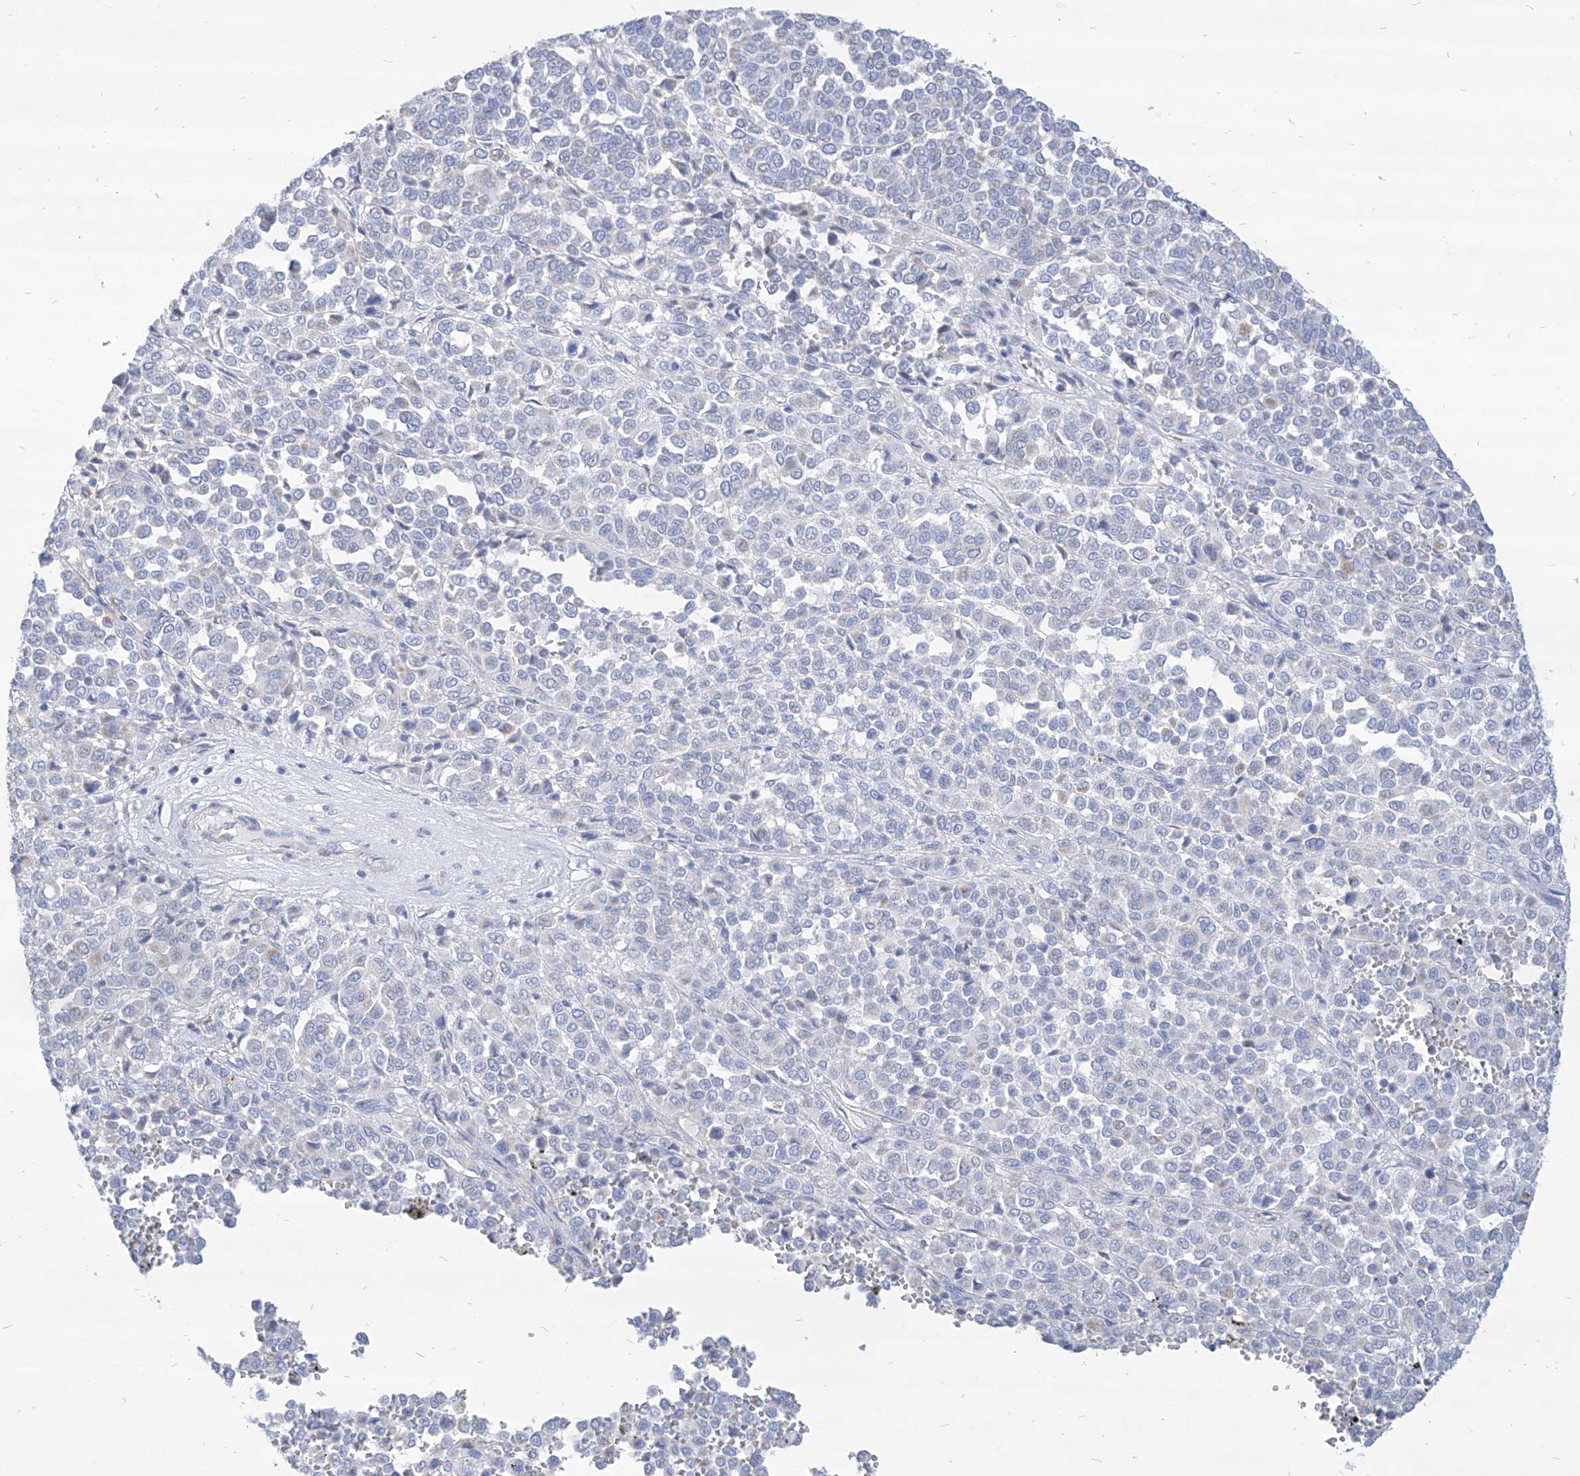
{"staining": {"intensity": "negative", "quantity": "none", "location": "none"}, "tissue": "melanoma", "cell_type": "Tumor cells", "image_type": "cancer", "snomed": [{"axis": "morphology", "description": "Malignant melanoma, Metastatic site"}, {"axis": "topography", "description": "Pancreas"}], "caption": "Immunohistochemistry micrograph of human malignant melanoma (metastatic site) stained for a protein (brown), which demonstrates no expression in tumor cells. The staining is performed using DAB (3,3'-diaminobenzidine) brown chromogen with nuclei counter-stained in using hematoxylin.", "gene": "COQ3", "patient": {"sex": "female", "age": 30}}